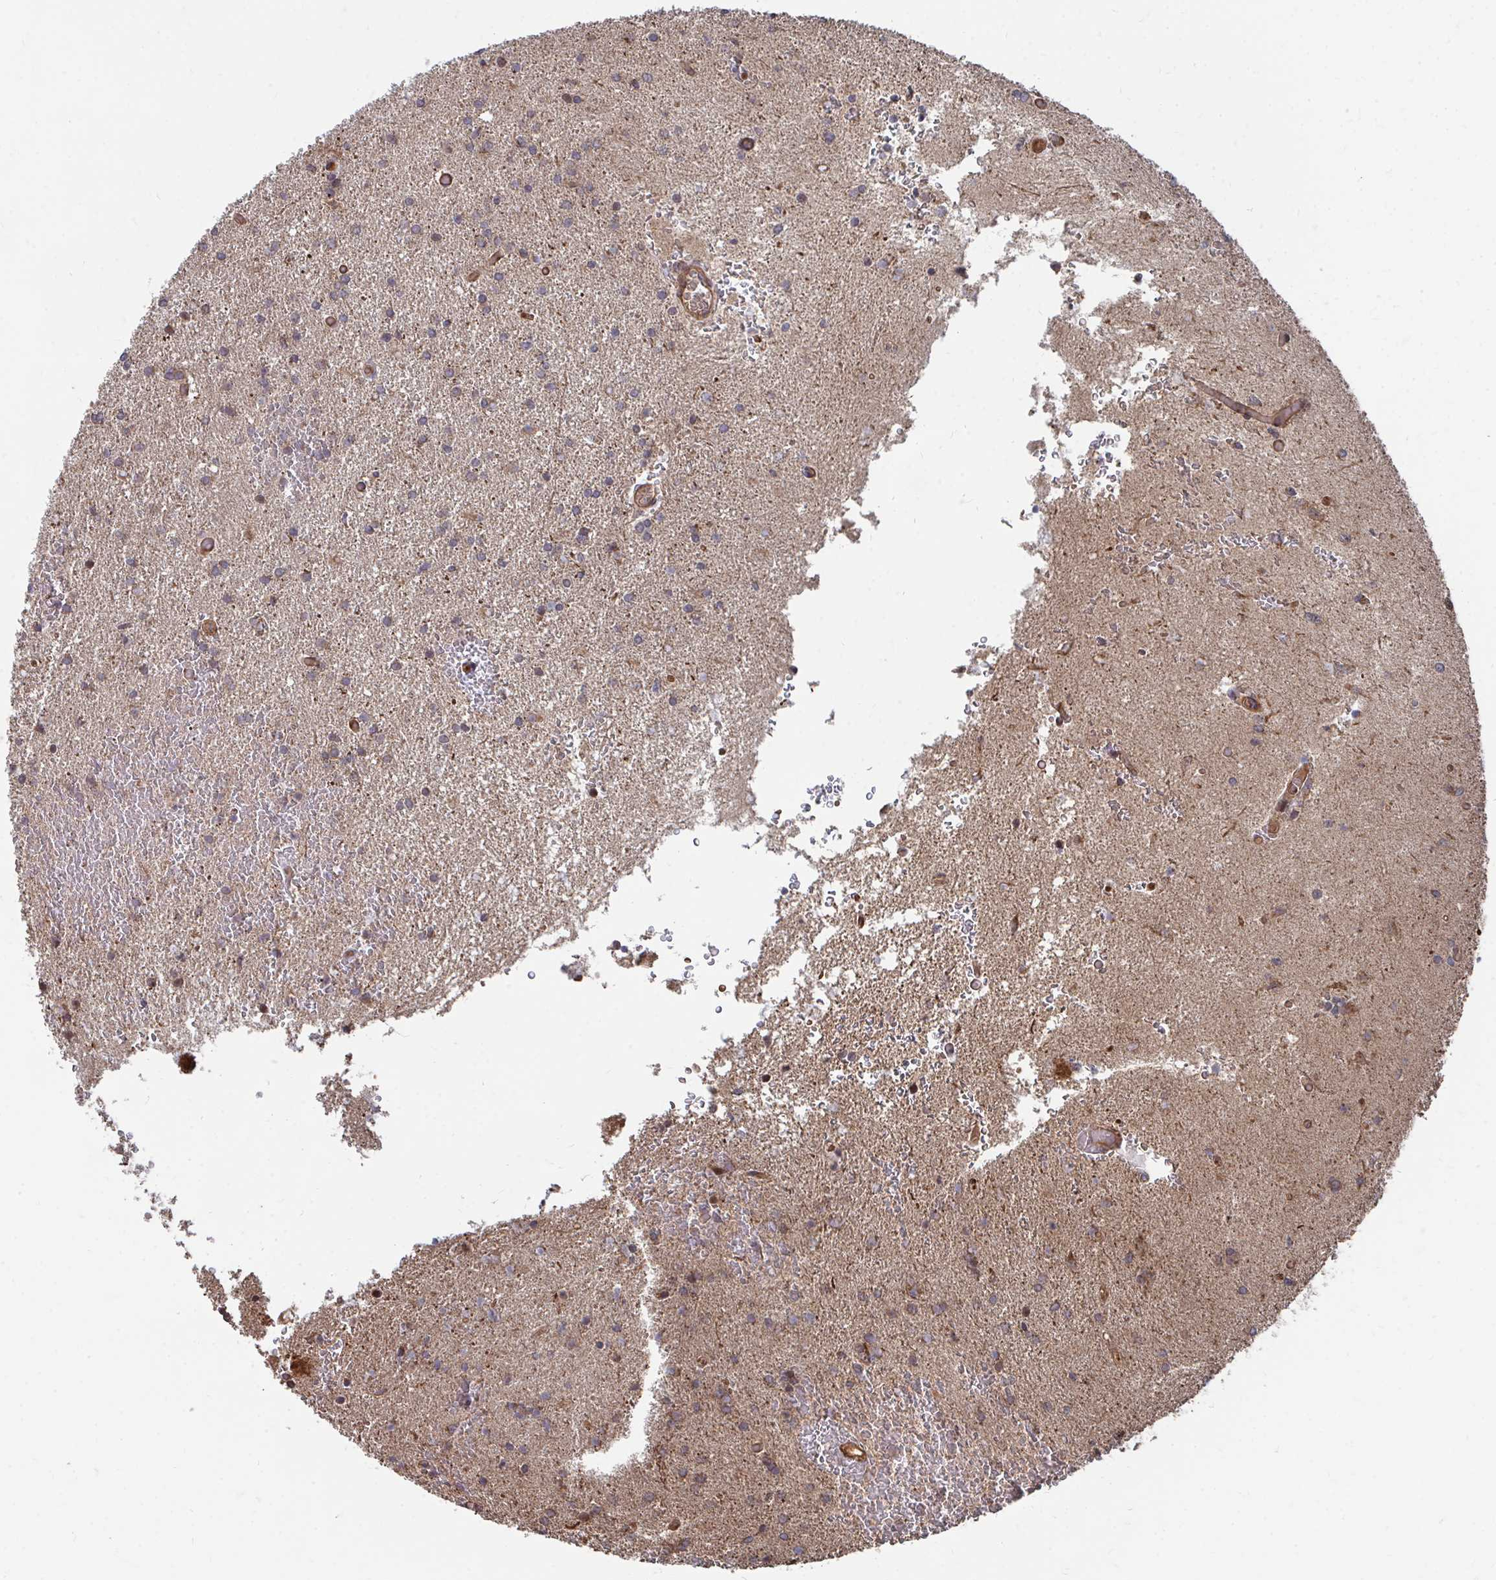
{"staining": {"intensity": "moderate", "quantity": "<25%", "location": "cytoplasmic/membranous"}, "tissue": "glioma", "cell_type": "Tumor cells", "image_type": "cancer", "snomed": [{"axis": "morphology", "description": "Glioma, malignant, High grade"}, {"axis": "topography", "description": "Brain"}], "caption": "Immunohistochemical staining of high-grade glioma (malignant) exhibits low levels of moderate cytoplasmic/membranous expression in approximately <25% of tumor cells.", "gene": "FAM89A", "patient": {"sex": "female", "age": 50}}